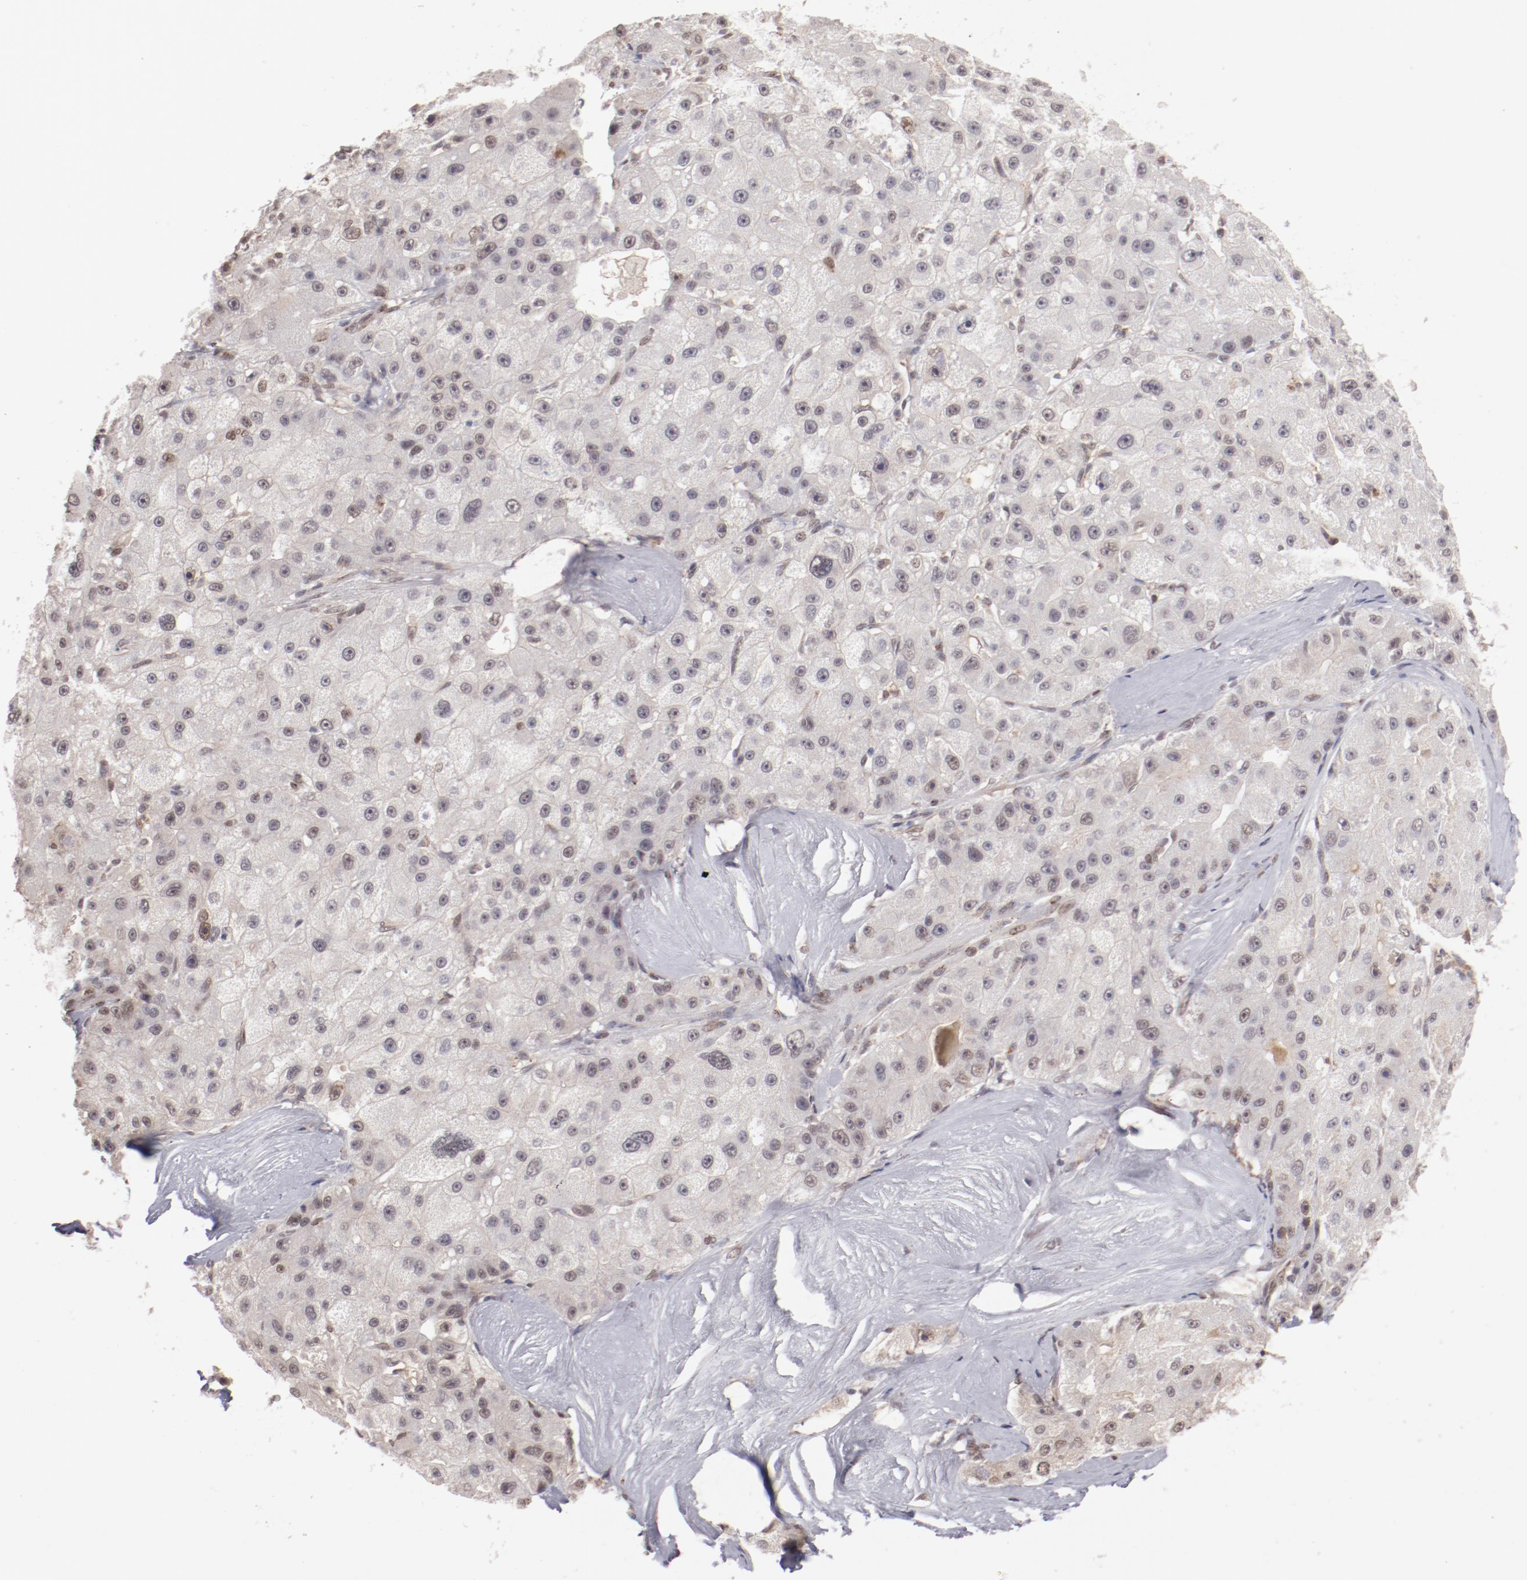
{"staining": {"intensity": "weak", "quantity": "25%-75%", "location": "cytoplasmic/membranous,nuclear"}, "tissue": "liver cancer", "cell_type": "Tumor cells", "image_type": "cancer", "snomed": [{"axis": "morphology", "description": "Carcinoma, Hepatocellular, NOS"}, {"axis": "topography", "description": "Liver"}], "caption": "Liver cancer (hepatocellular carcinoma) stained with immunohistochemistry (IHC) reveals weak cytoplasmic/membranous and nuclear positivity in about 25%-75% of tumor cells.", "gene": "NFE2", "patient": {"sex": "male", "age": 80}}